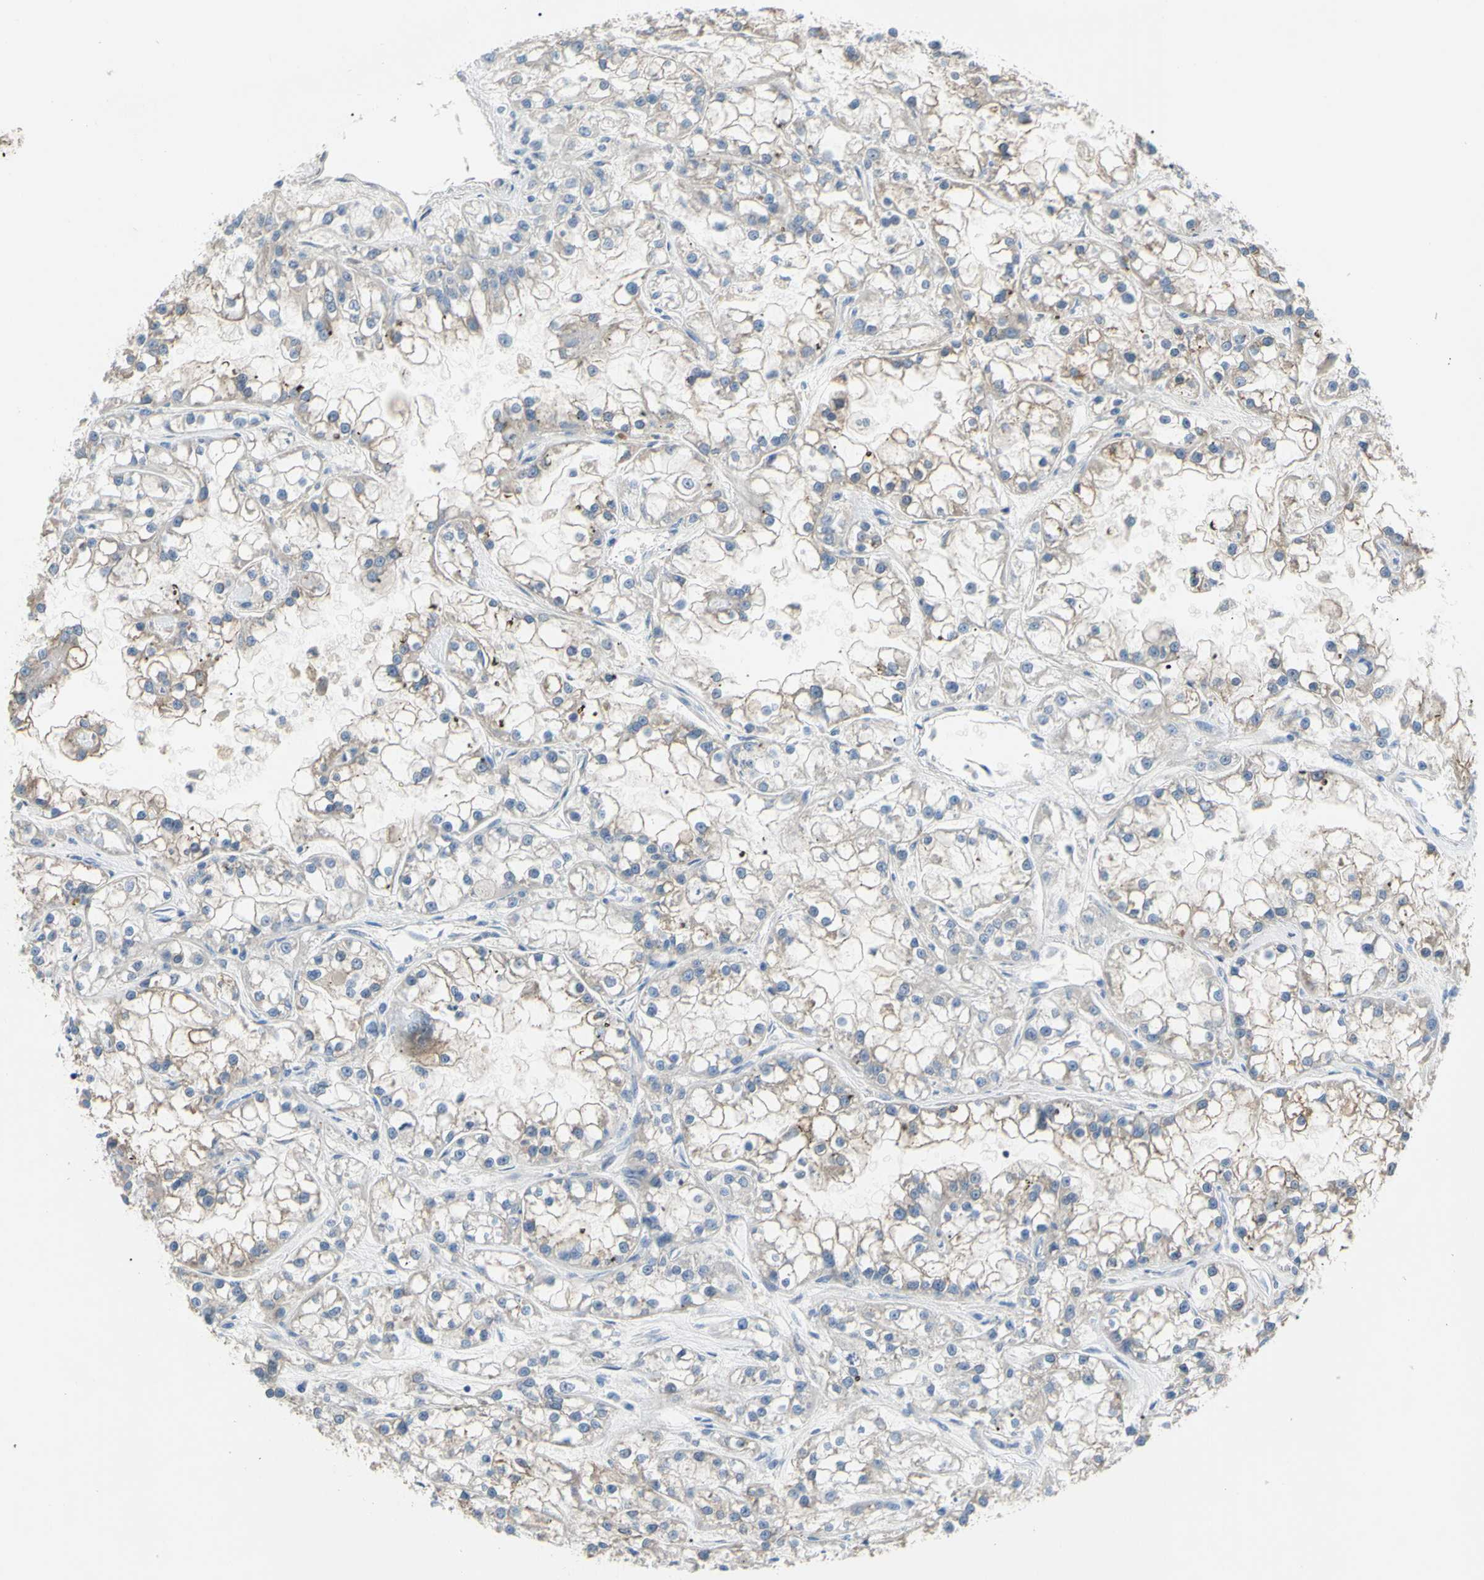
{"staining": {"intensity": "weak", "quantity": "25%-75%", "location": "cytoplasmic/membranous"}, "tissue": "renal cancer", "cell_type": "Tumor cells", "image_type": "cancer", "snomed": [{"axis": "morphology", "description": "Adenocarcinoma, NOS"}, {"axis": "topography", "description": "Kidney"}], "caption": "Adenocarcinoma (renal) was stained to show a protein in brown. There is low levels of weak cytoplasmic/membranous positivity in about 25%-75% of tumor cells. The staining was performed using DAB to visualize the protein expression in brown, while the nuclei were stained in blue with hematoxylin (Magnification: 20x).", "gene": "TMEM59L", "patient": {"sex": "female", "age": 52}}